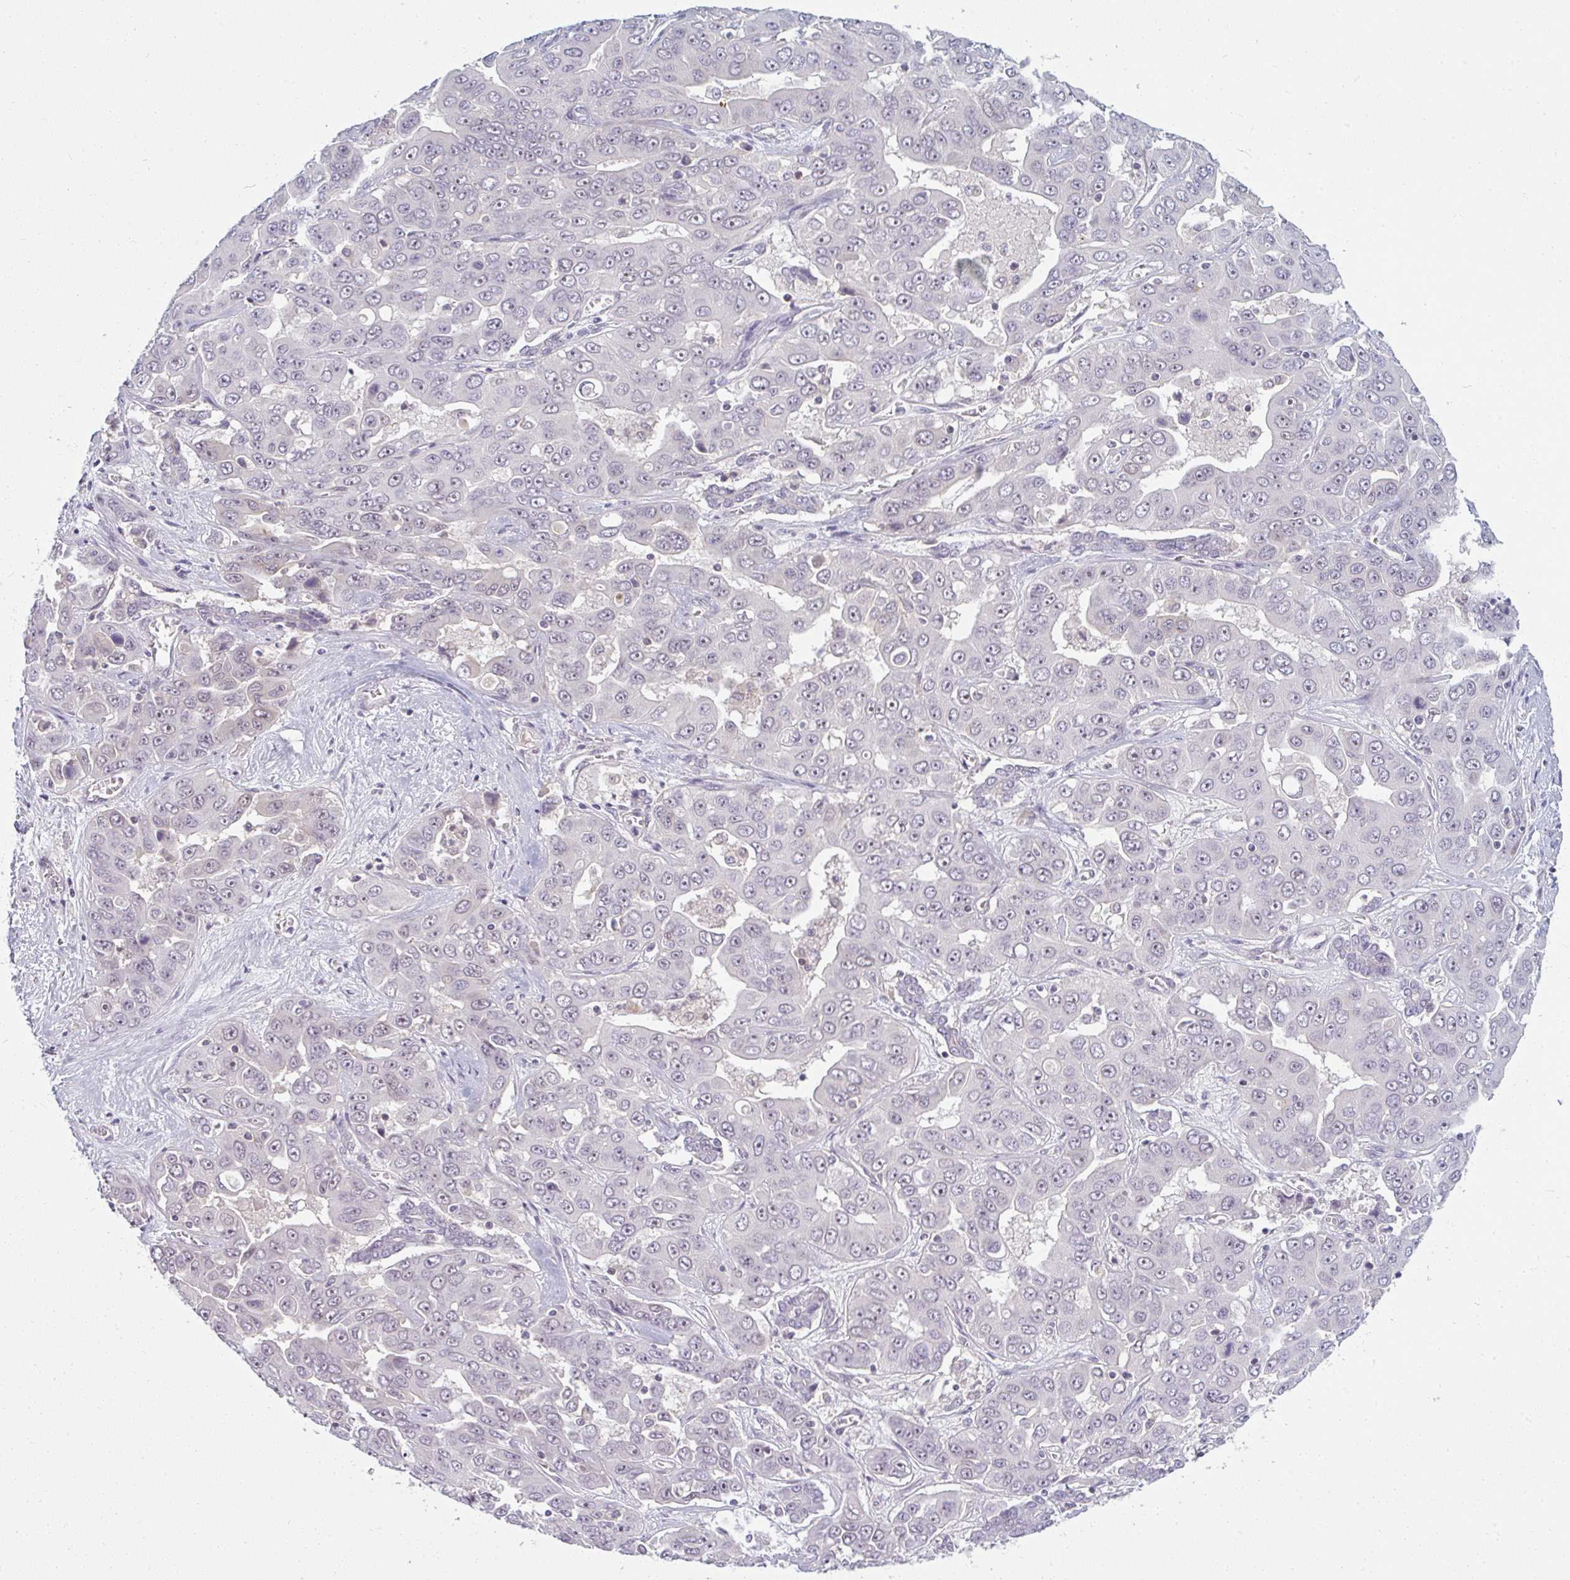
{"staining": {"intensity": "negative", "quantity": "none", "location": "none"}, "tissue": "liver cancer", "cell_type": "Tumor cells", "image_type": "cancer", "snomed": [{"axis": "morphology", "description": "Cholangiocarcinoma"}, {"axis": "topography", "description": "Liver"}], "caption": "High power microscopy photomicrograph of an immunohistochemistry (IHC) histopathology image of liver cancer (cholangiocarcinoma), revealing no significant positivity in tumor cells. (DAB IHC with hematoxylin counter stain).", "gene": "PPFIA4", "patient": {"sex": "female", "age": 52}}